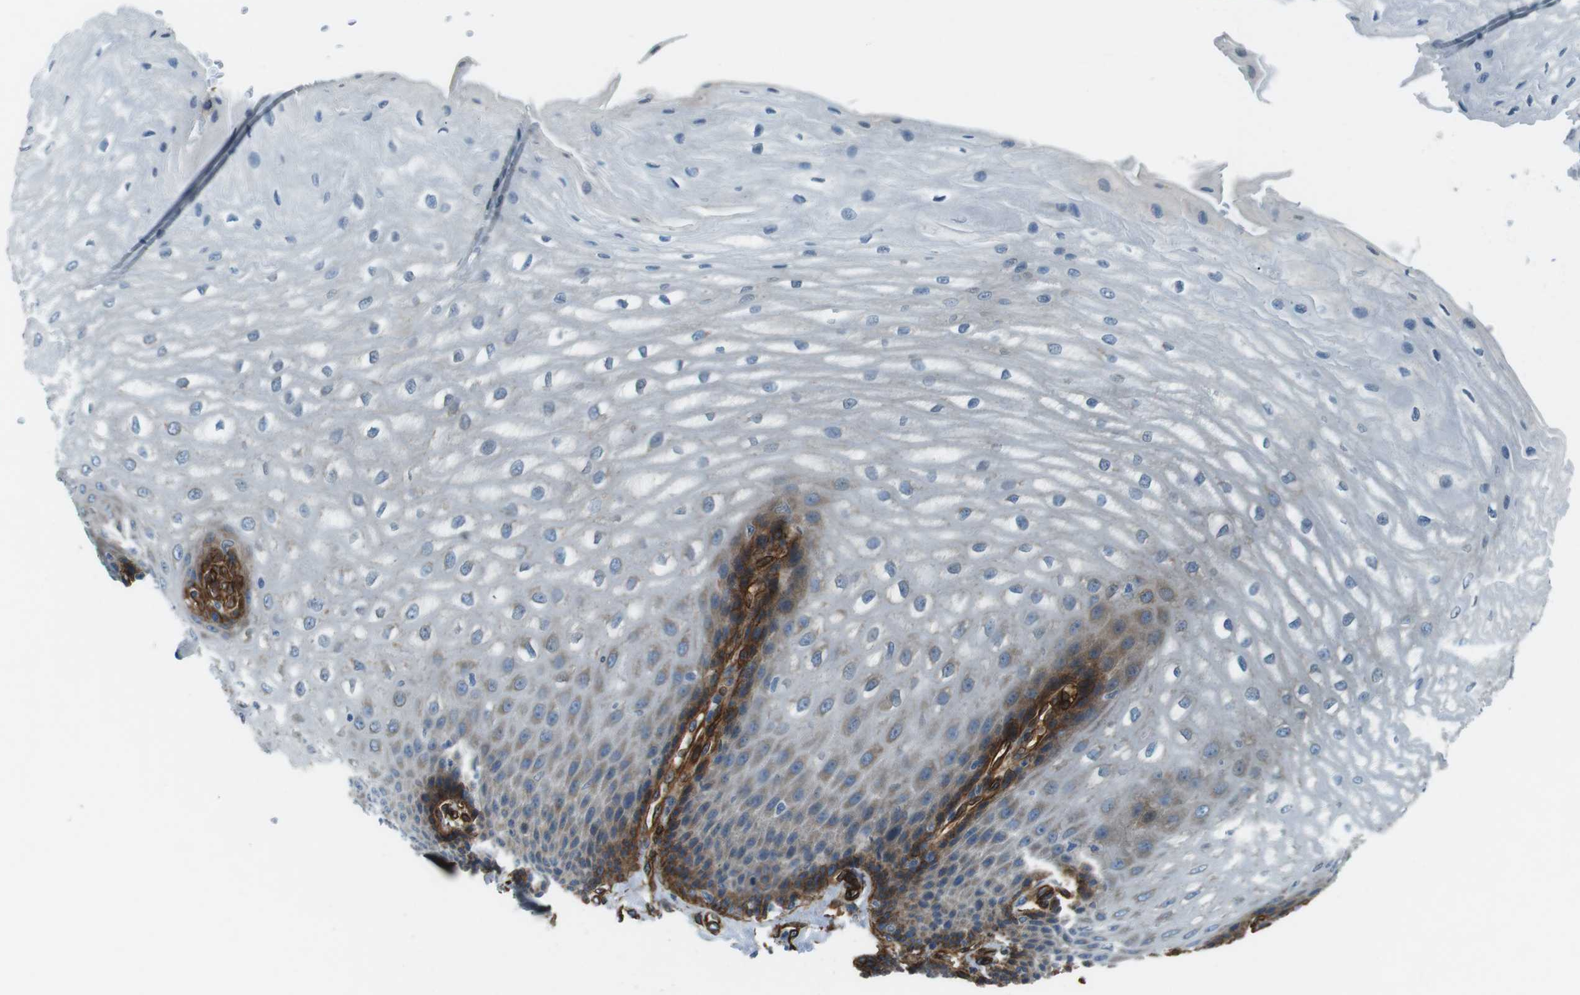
{"staining": {"intensity": "moderate", "quantity": "<25%", "location": "cytoplasmic/membranous"}, "tissue": "esophagus", "cell_type": "Squamous epithelial cells", "image_type": "normal", "snomed": [{"axis": "morphology", "description": "Normal tissue, NOS"}, {"axis": "topography", "description": "Esophagus"}], "caption": "A high-resolution image shows immunohistochemistry staining of unremarkable esophagus, which exhibits moderate cytoplasmic/membranous positivity in approximately <25% of squamous epithelial cells. The staining was performed using DAB (3,3'-diaminobenzidine) to visualize the protein expression in brown, while the nuclei were stained in blue with hematoxylin (Magnification: 20x).", "gene": "ODR4", "patient": {"sex": "male", "age": 54}}